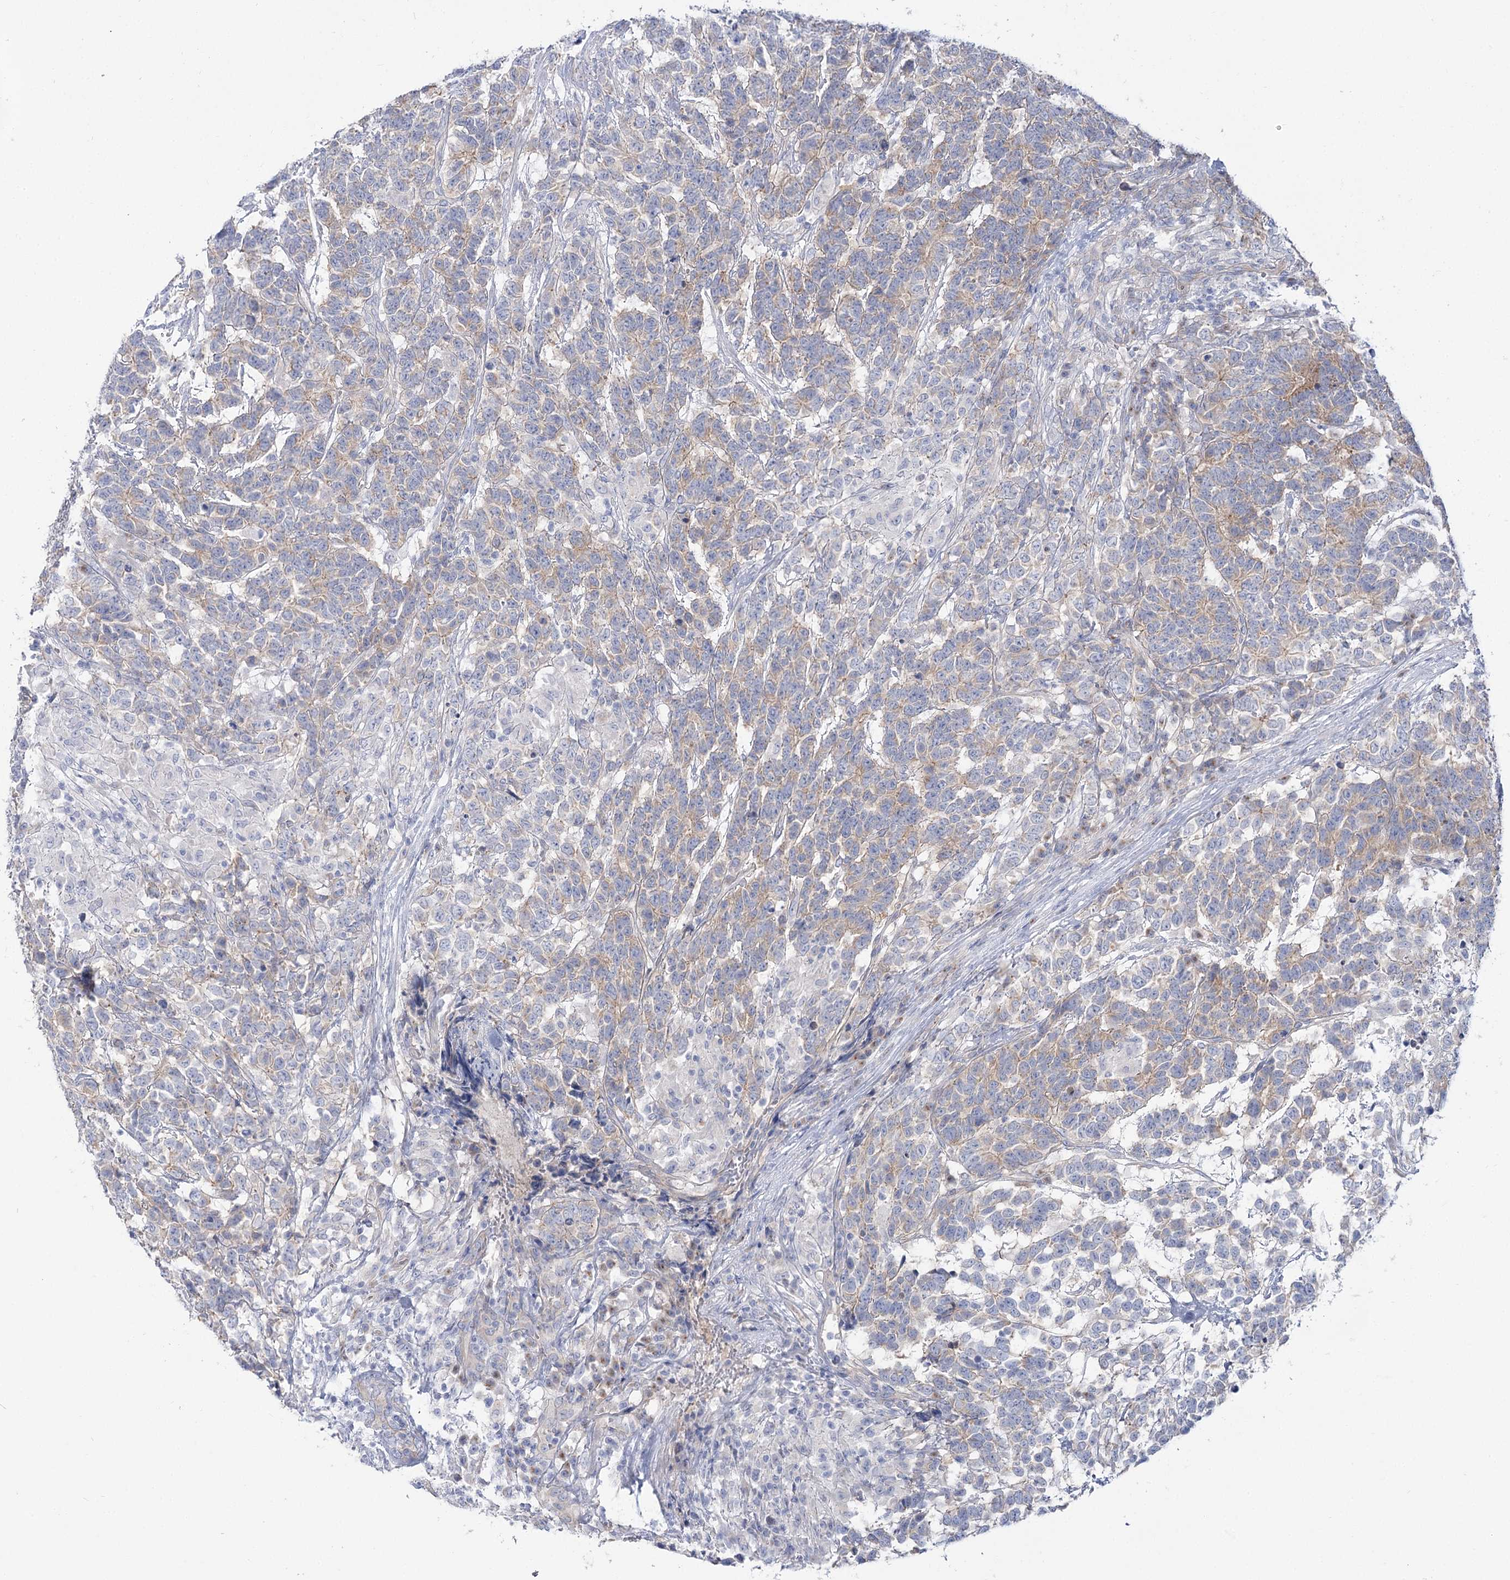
{"staining": {"intensity": "weak", "quantity": "<25%", "location": "cytoplasmic/membranous"}, "tissue": "testis cancer", "cell_type": "Tumor cells", "image_type": "cancer", "snomed": [{"axis": "morphology", "description": "Carcinoma, Embryonal, NOS"}, {"axis": "topography", "description": "Testis"}], "caption": "An immunohistochemistry (IHC) histopathology image of testis cancer (embryonal carcinoma) is shown. There is no staining in tumor cells of testis cancer (embryonal carcinoma).", "gene": "SUOX", "patient": {"sex": "male", "age": 26}}